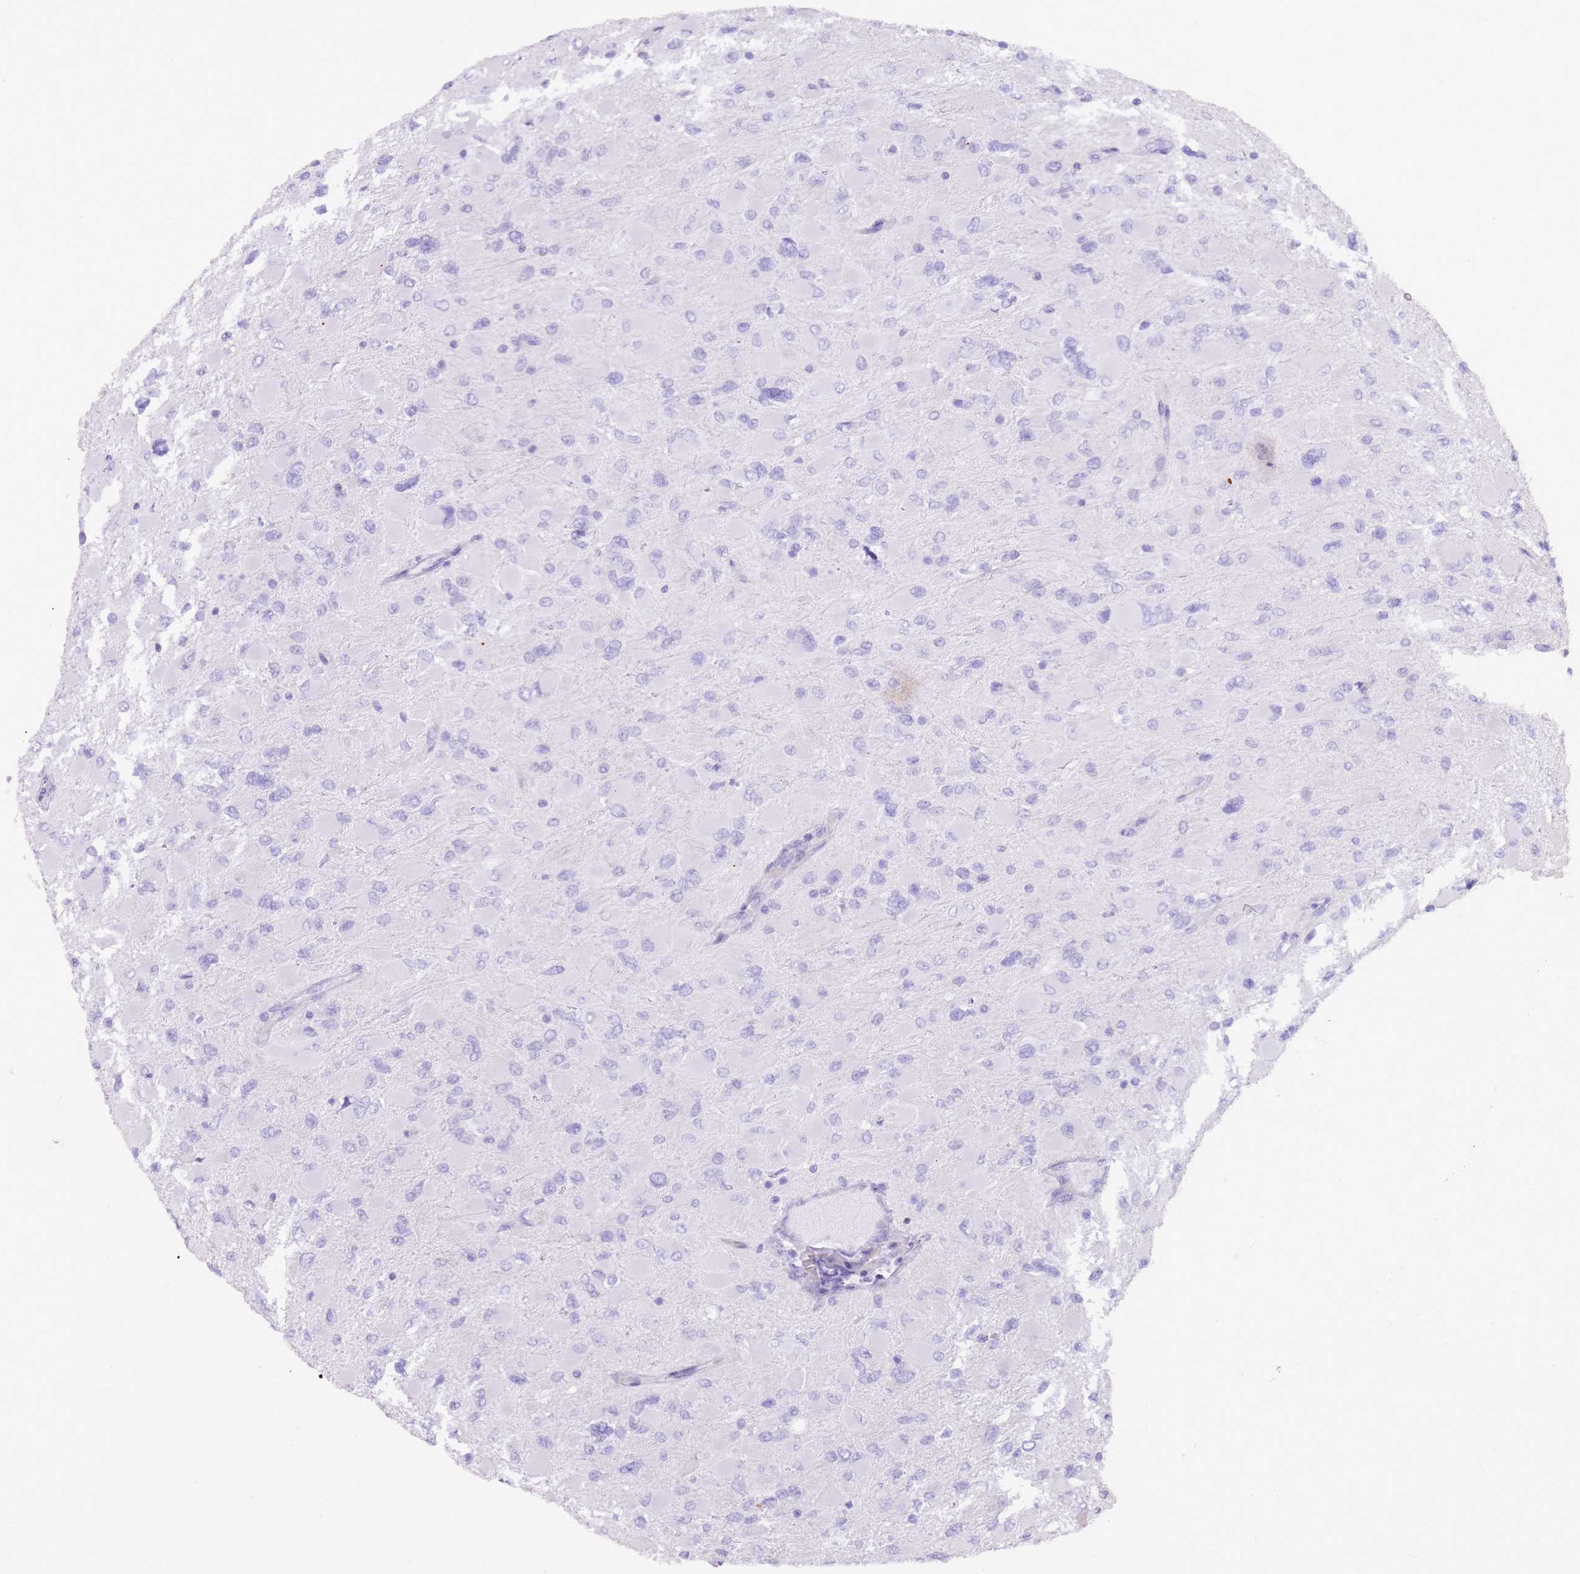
{"staining": {"intensity": "negative", "quantity": "none", "location": "none"}, "tissue": "glioma", "cell_type": "Tumor cells", "image_type": "cancer", "snomed": [{"axis": "morphology", "description": "Glioma, malignant, High grade"}, {"axis": "topography", "description": "Cerebral cortex"}], "caption": "Tumor cells show no significant protein staining in glioma. The staining was performed using DAB (3,3'-diaminobenzidine) to visualize the protein expression in brown, while the nuclei were stained in blue with hematoxylin (Magnification: 20x).", "gene": "TOPAZ1", "patient": {"sex": "female", "age": 36}}